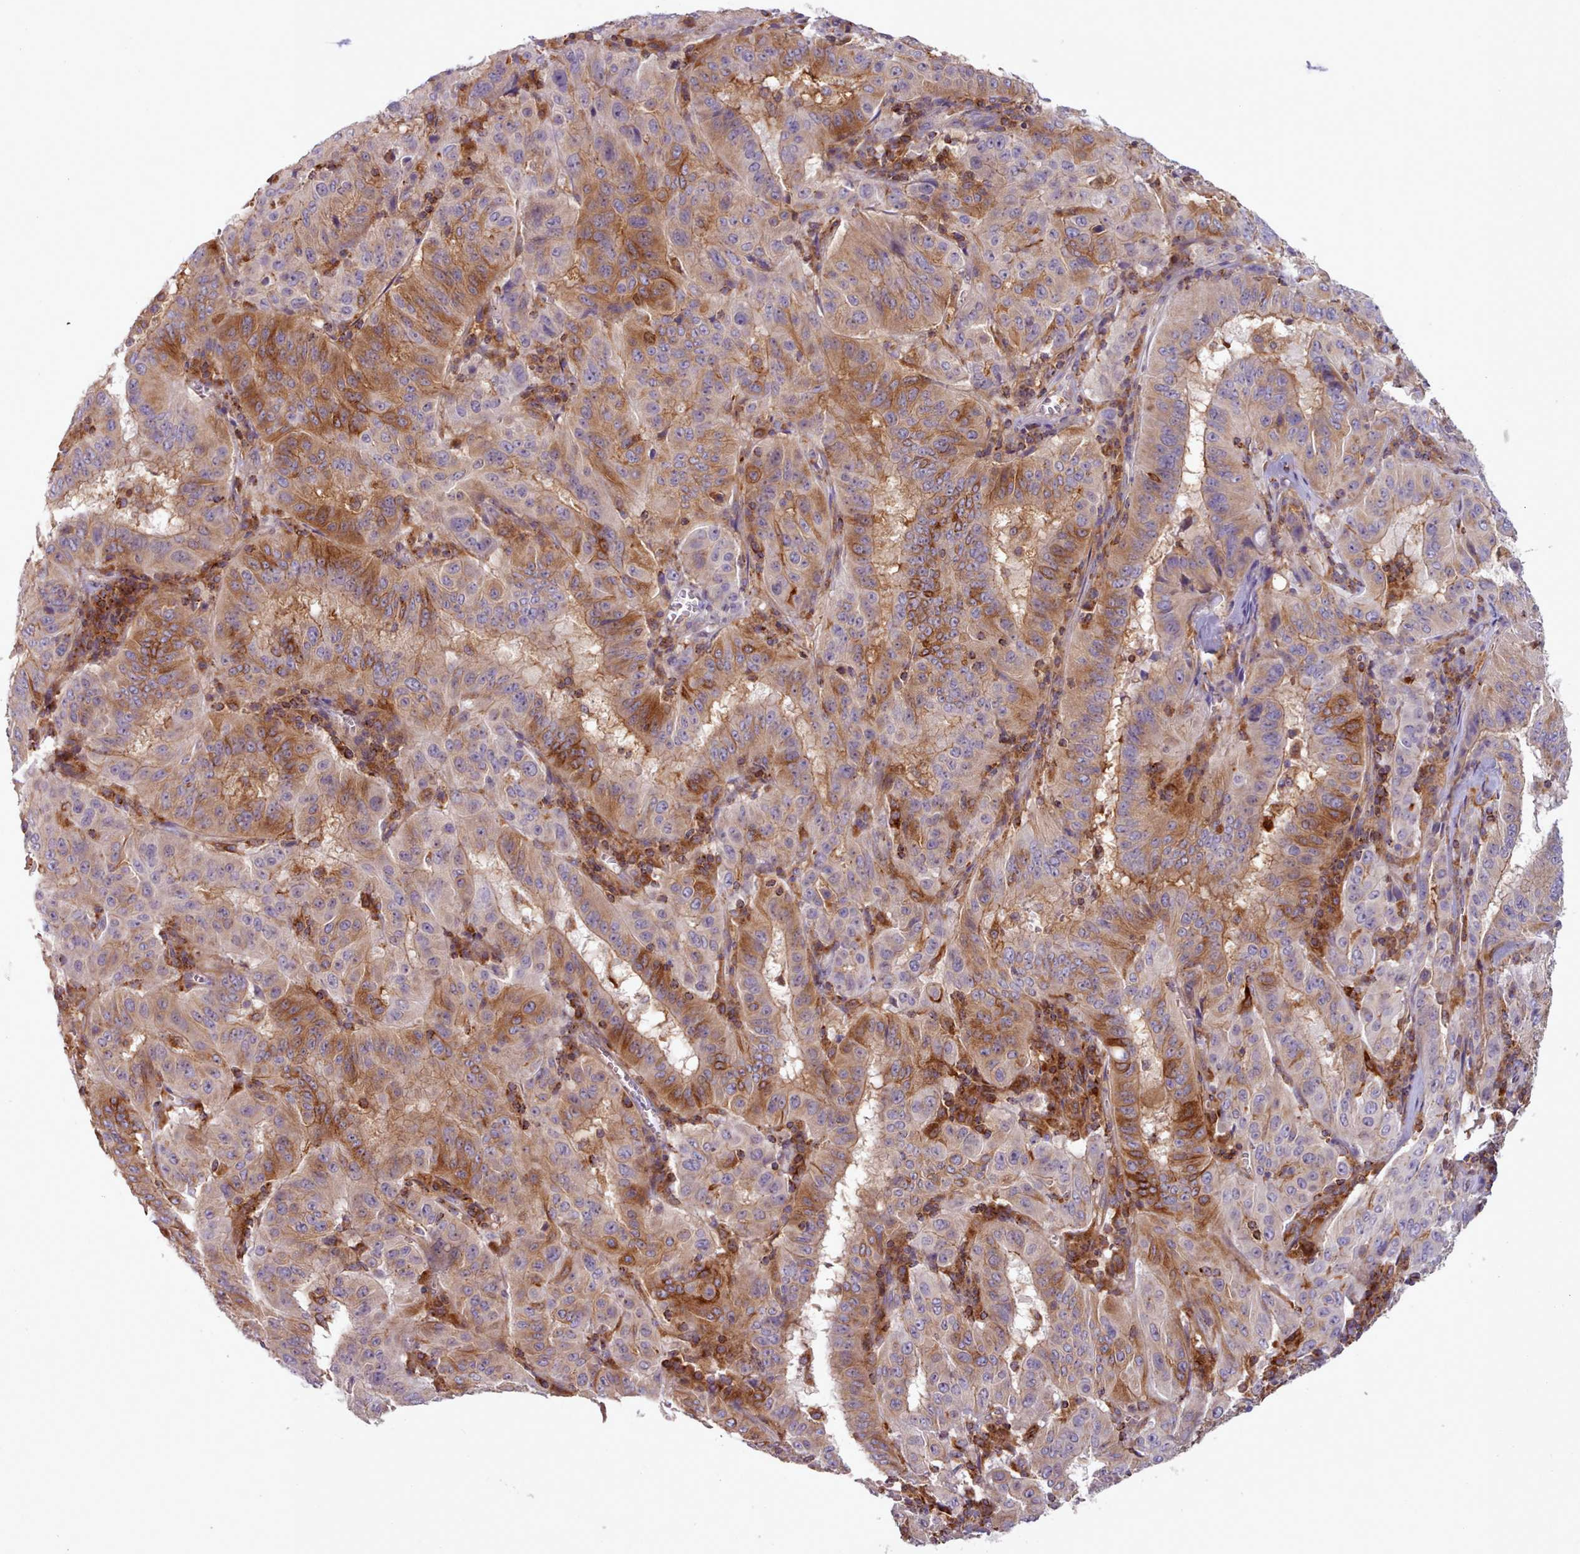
{"staining": {"intensity": "moderate", "quantity": "25%-75%", "location": "cytoplasmic/membranous"}, "tissue": "pancreatic cancer", "cell_type": "Tumor cells", "image_type": "cancer", "snomed": [{"axis": "morphology", "description": "Adenocarcinoma, NOS"}, {"axis": "topography", "description": "Pancreas"}], "caption": "IHC of pancreatic cancer shows medium levels of moderate cytoplasmic/membranous positivity in about 25%-75% of tumor cells.", "gene": "CRYBG1", "patient": {"sex": "male", "age": 63}}